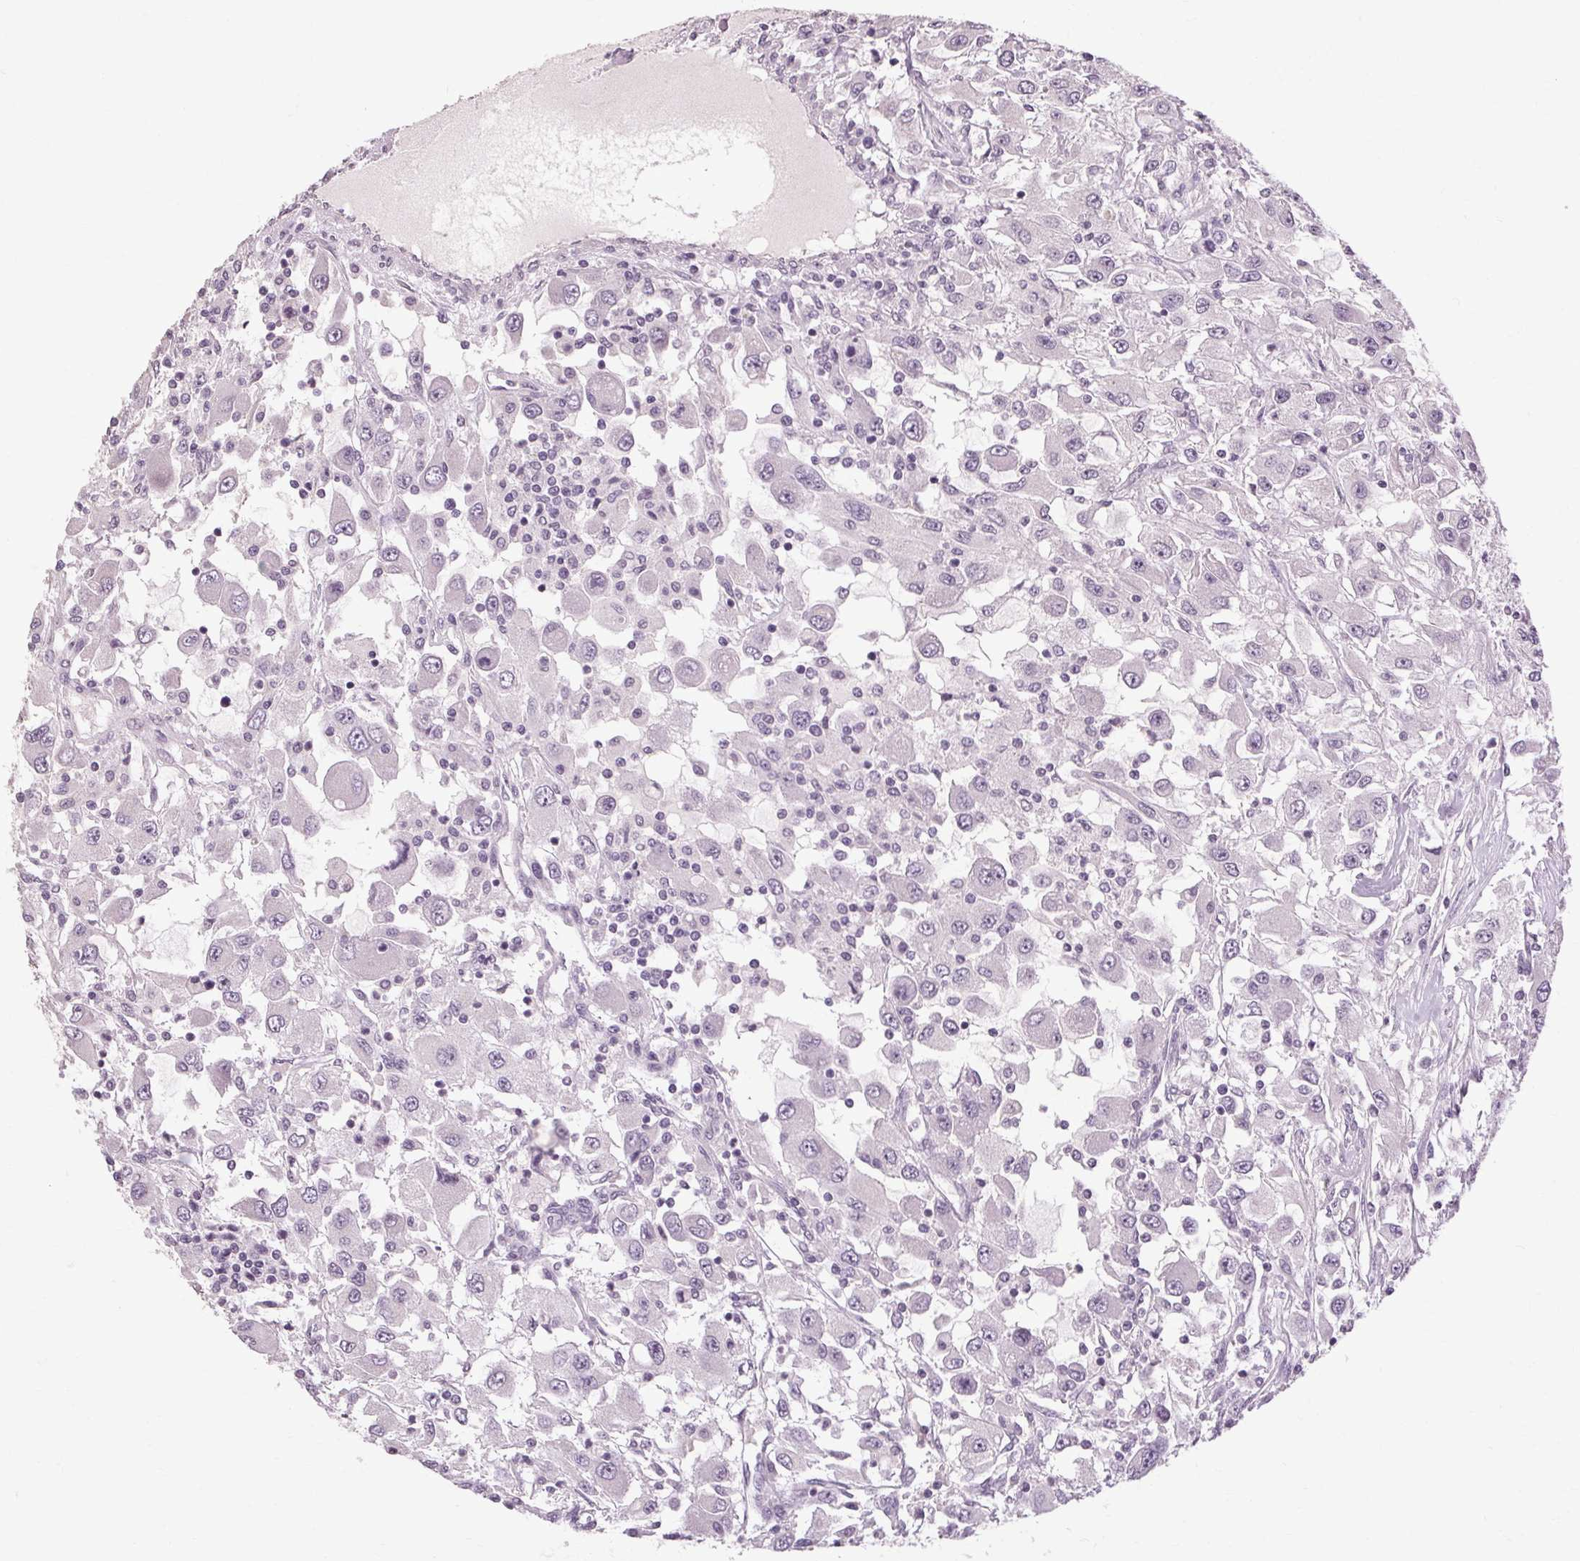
{"staining": {"intensity": "negative", "quantity": "none", "location": "none"}, "tissue": "renal cancer", "cell_type": "Tumor cells", "image_type": "cancer", "snomed": [{"axis": "morphology", "description": "Adenocarcinoma, NOS"}, {"axis": "topography", "description": "Kidney"}], "caption": "DAB immunohistochemical staining of human renal cancer (adenocarcinoma) displays no significant staining in tumor cells. (Stains: DAB immunohistochemistry with hematoxylin counter stain, Microscopy: brightfield microscopy at high magnification).", "gene": "POMC", "patient": {"sex": "female", "age": 67}}